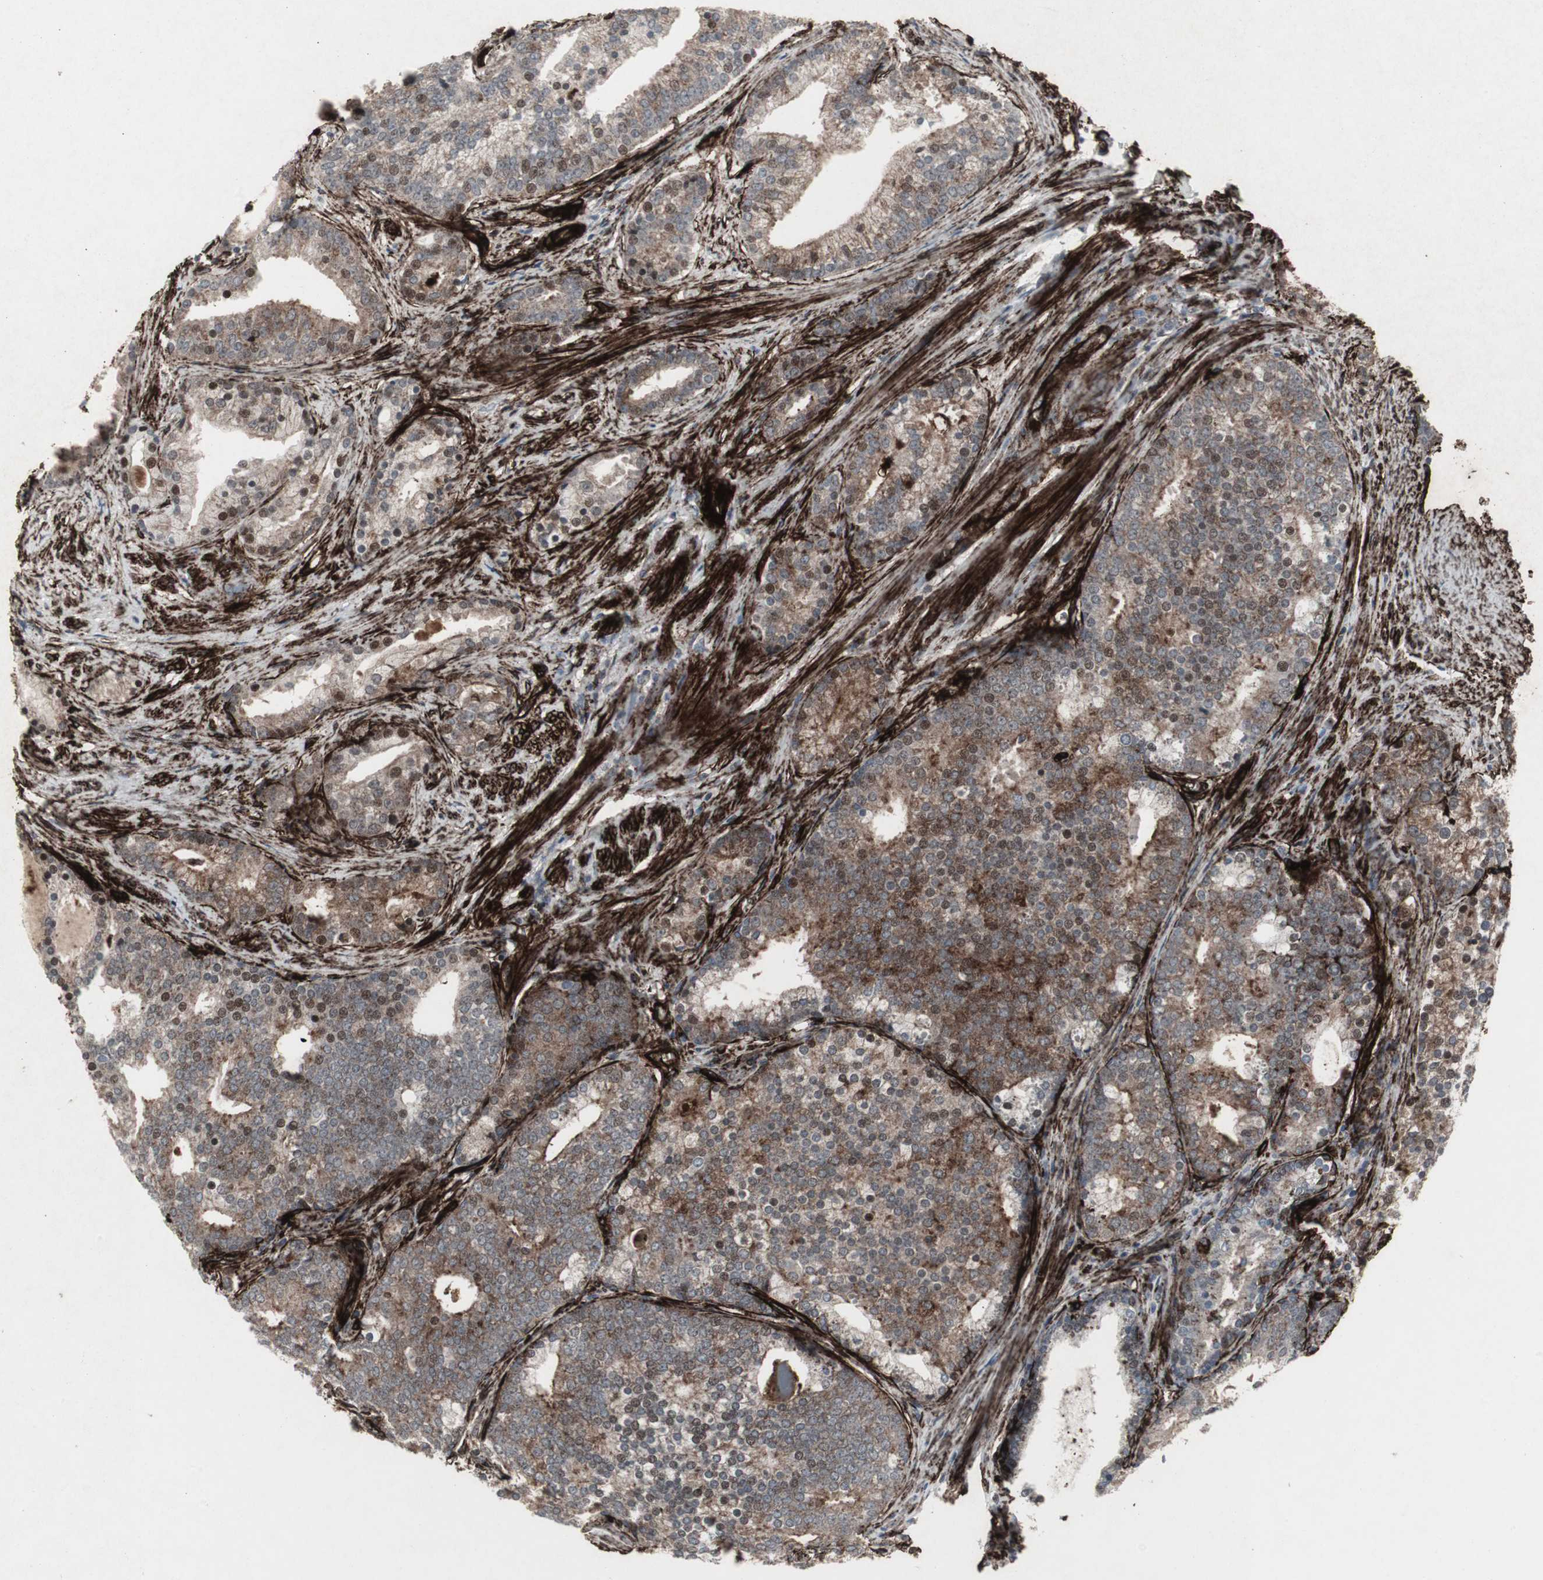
{"staining": {"intensity": "moderate", "quantity": ">75%", "location": "cytoplasmic/membranous,nuclear"}, "tissue": "prostate cancer", "cell_type": "Tumor cells", "image_type": "cancer", "snomed": [{"axis": "morphology", "description": "Adenocarcinoma, Low grade"}, {"axis": "topography", "description": "Prostate"}], "caption": "Immunohistochemistry micrograph of neoplastic tissue: human prostate cancer stained using immunohistochemistry shows medium levels of moderate protein expression localized specifically in the cytoplasmic/membranous and nuclear of tumor cells, appearing as a cytoplasmic/membranous and nuclear brown color.", "gene": "PDGFA", "patient": {"sex": "male", "age": 71}}